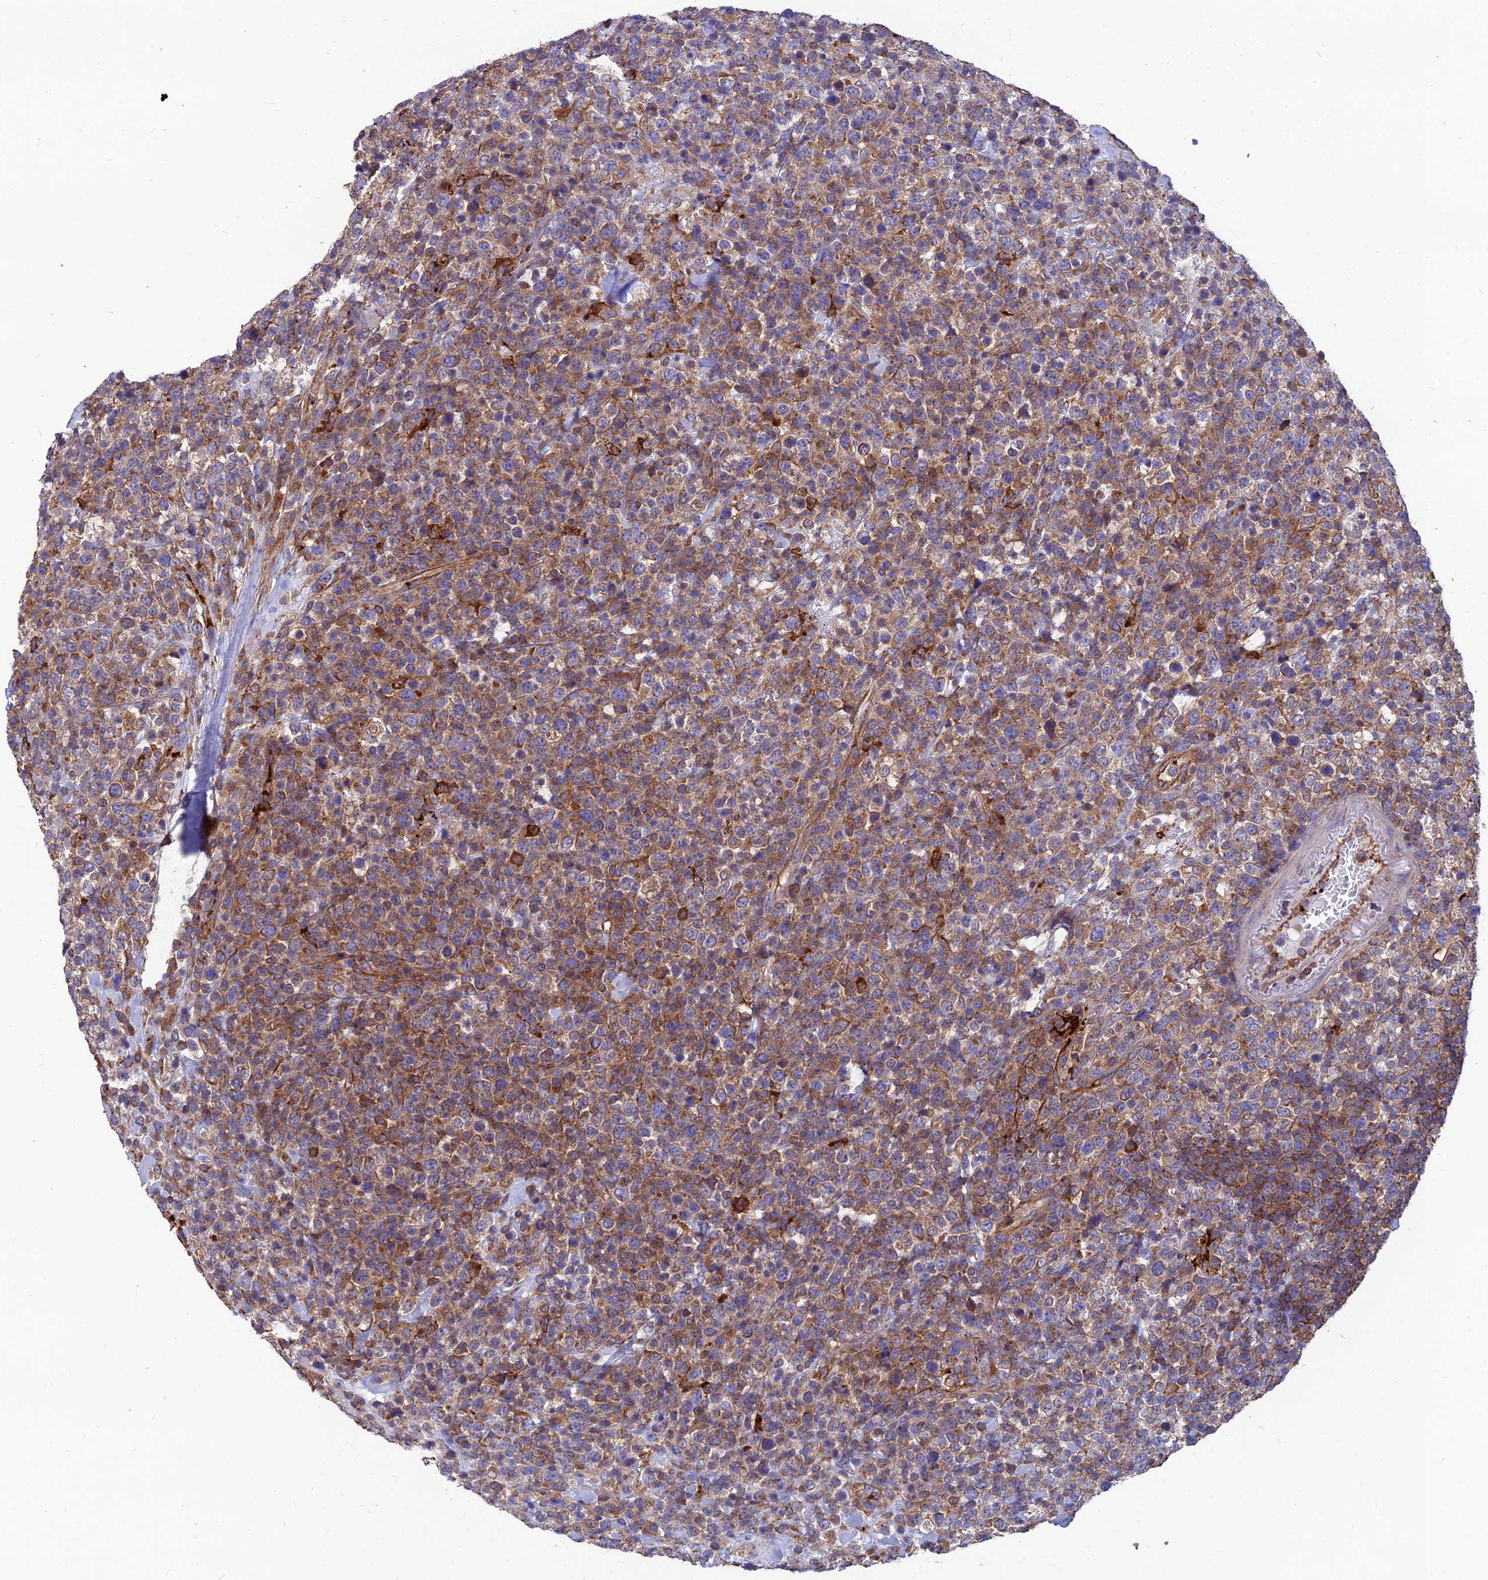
{"staining": {"intensity": "moderate", "quantity": "25%-75%", "location": "cytoplasmic/membranous"}, "tissue": "lymphoma", "cell_type": "Tumor cells", "image_type": "cancer", "snomed": [{"axis": "morphology", "description": "Malignant lymphoma, non-Hodgkin's type, High grade"}, {"axis": "topography", "description": "Colon"}], "caption": "Protein positivity by IHC reveals moderate cytoplasmic/membranous positivity in approximately 25%-75% of tumor cells in lymphoma.", "gene": "PSMD11", "patient": {"sex": "female", "age": 53}}